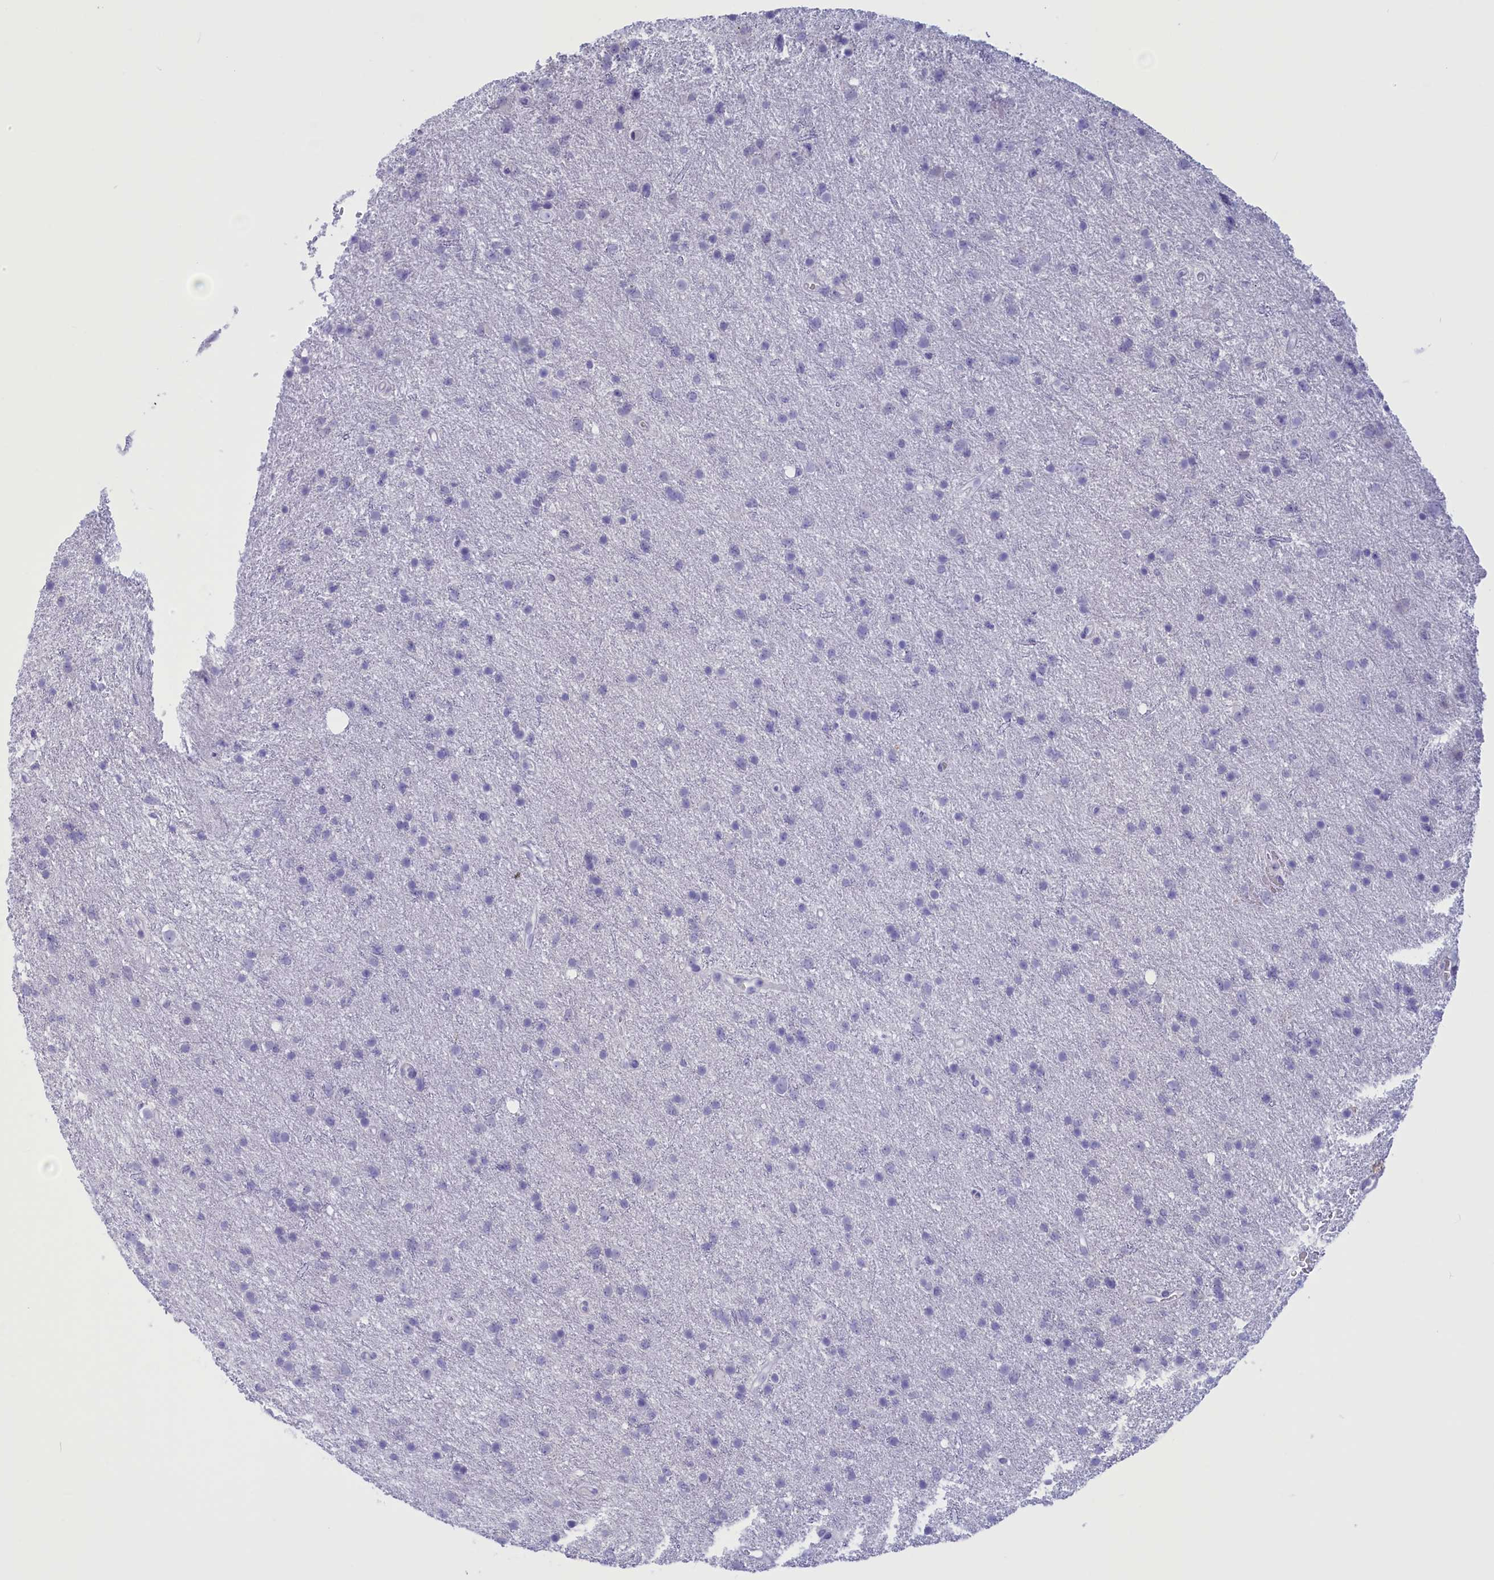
{"staining": {"intensity": "negative", "quantity": "none", "location": "none"}, "tissue": "glioma", "cell_type": "Tumor cells", "image_type": "cancer", "snomed": [{"axis": "morphology", "description": "Glioma, malignant, Low grade"}, {"axis": "topography", "description": "Cerebral cortex"}], "caption": "Immunohistochemical staining of glioma shows no significant staining in tumor cells. The staining is performed using DAB (3,3'-diaminobenzidine) brown chromogen with nuclei counter-stained in using hematoxylin.", "gene": "GAPDHS", "patient": {"sex": "female", "age": 39}}